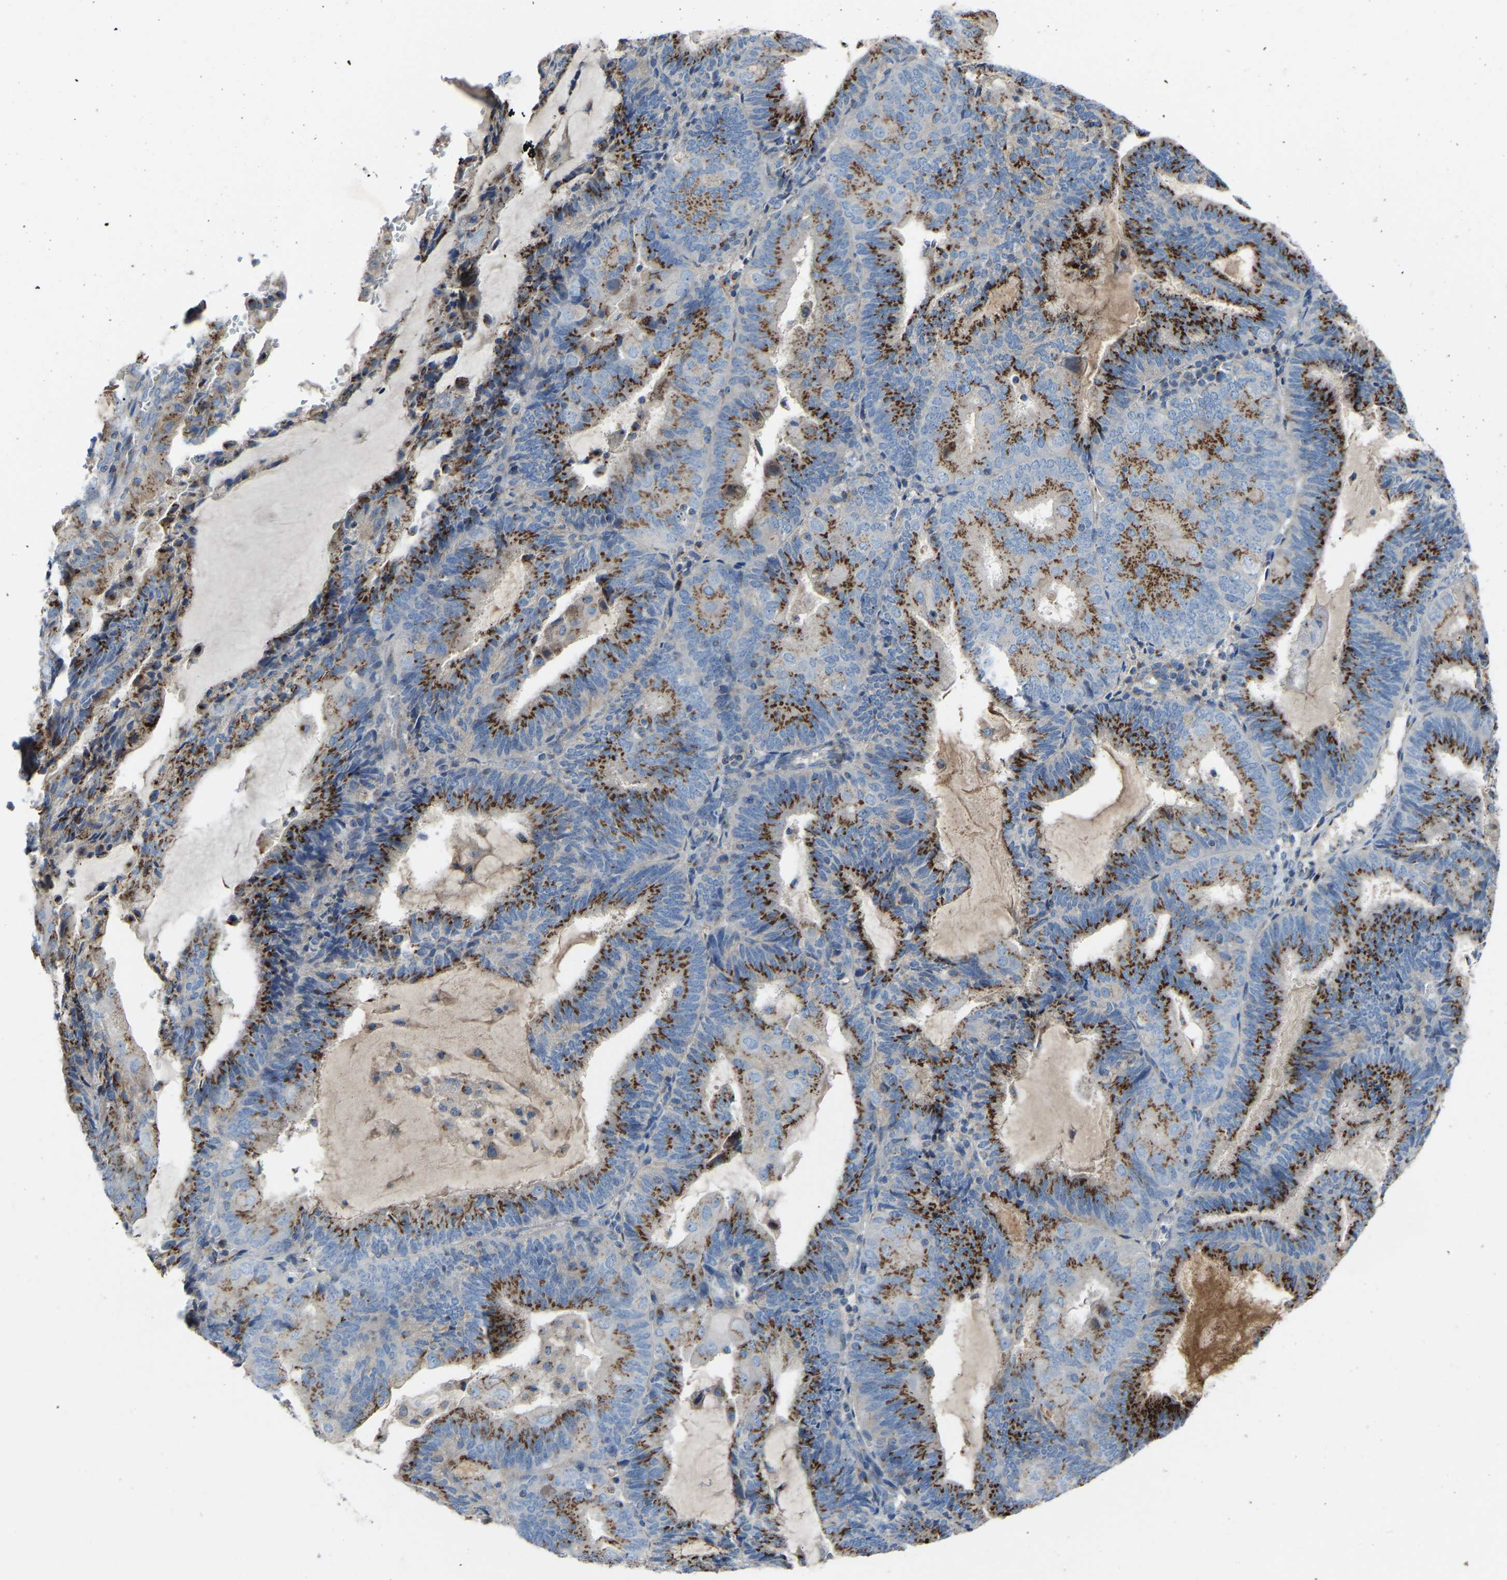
{"staining": {"intensity": "strong", "quantity": "25%-75%", "location": "cytoplasmic/membranous"}, "tissue": "endometrial cancer", "cell_type": "Tumor cells", "image_type": "cancer", "snomed": [{"axis": "morphology", "description": "Adenocarcinoma, NOS"}, {"axis": "topography", "description": "Endometrium"}], "caption": "Adenocarcinoma (endometrial) was stained to show a protein in brown. There is high levels of strong cytoplasmic/membranous positivity in about 25%-75% of tumor cells. Ihc stains the protein in brown and the nuclei are stained blue.", "gene": "CANT1", "patient": {"sex": "female", "age": 81}}